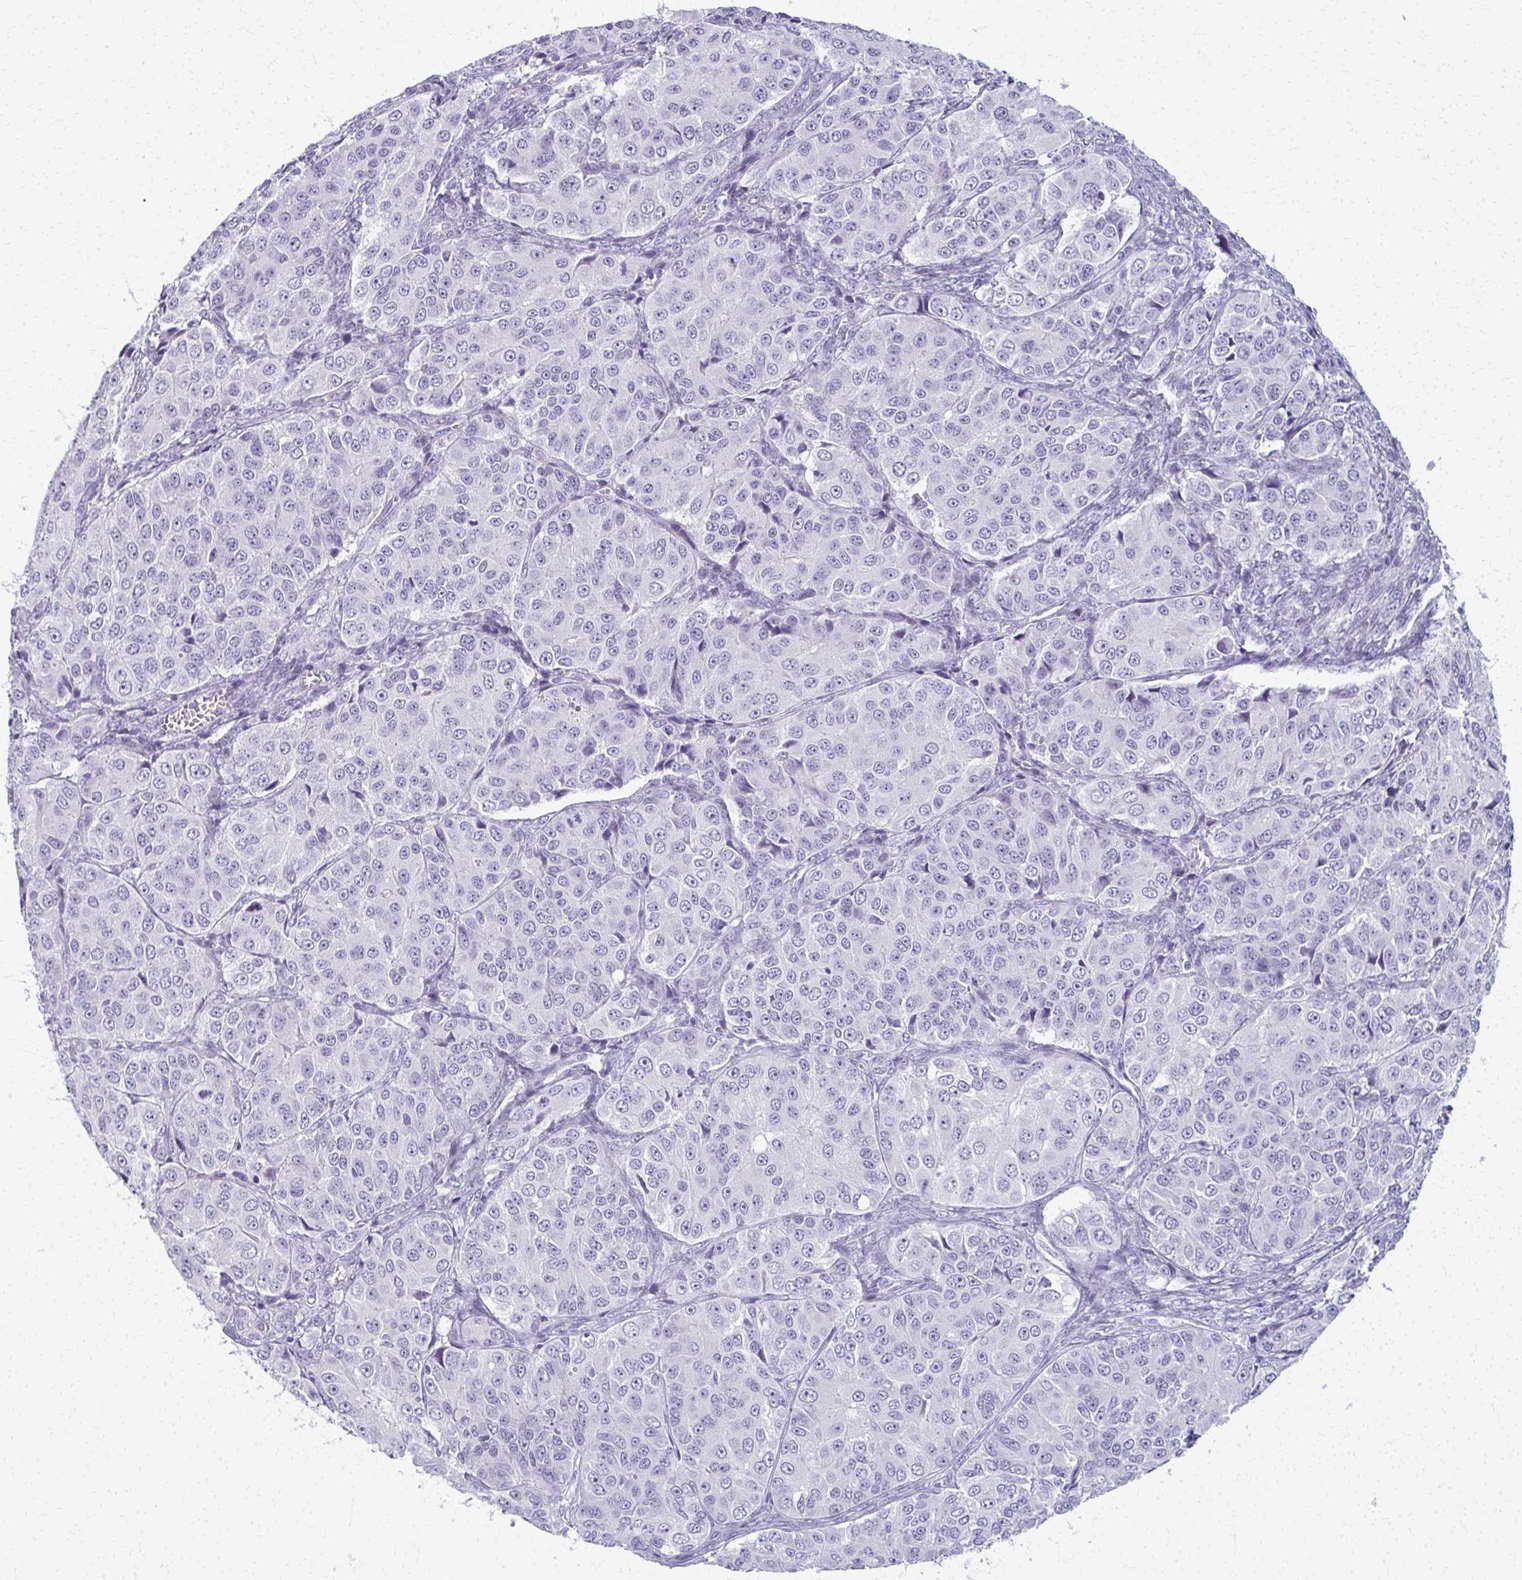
{"staining": {"intensity": "negative", "quantity": "none", "location": "none"}, "tissue": "ovarian cancer", "cell_type": "Tumor cells", "image_type": "cancer", "snomed": [{"axis": "morphology", "description": "Carcinoma, endometroid"}, {"axis": "topography", "description": "Ovary"}], "caption": "Human ovarian endometroid carcinoma stained for a protein using immunohistochemistry (IHC) demonstrates no staining in tumor cells.", "gene": "CA3", "patient": {"sex": "female", "age": 51}}